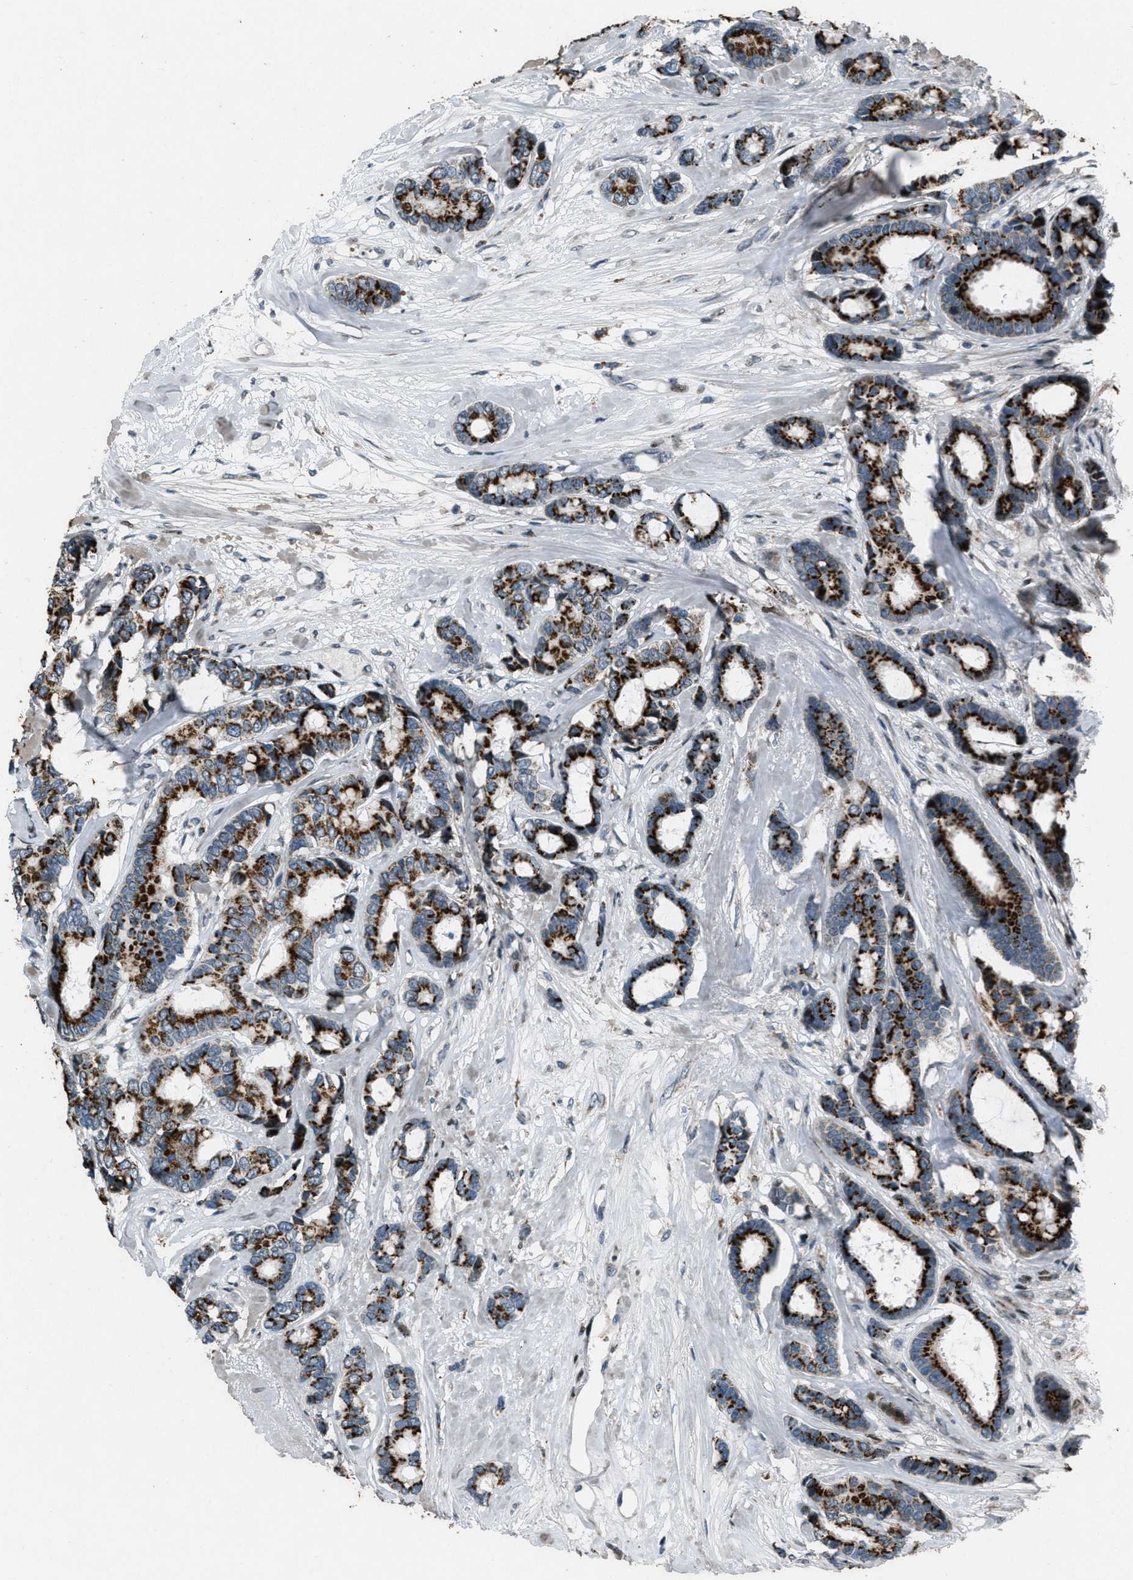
{"staining": {"intensity": "strong", "quantity": ">75%", "location": "cytoplasmic/membranous"}, "tissue": "breast cancer", "cell_type": "Tumor cells", "image_type": "cancer", "snomed": [{"axis": "morphology", "description": "Duct carcinoma"}, {"axis": "topography", "description": "Breast"}], "caption": "Immunohistochemistry (IHC) of human intraductal carcinoma (breast) displays high levels of strong cytoplasmic/membranous positivity in about >75% of tumor cells. Using DAB (3,3'-diaminobenzidine) (brown) and hematoxylin (blue) stains, captured at high magnification using brightfield microscopy.", "gene": "GPC6", "patient": {"sex": "female", "age": 87}}